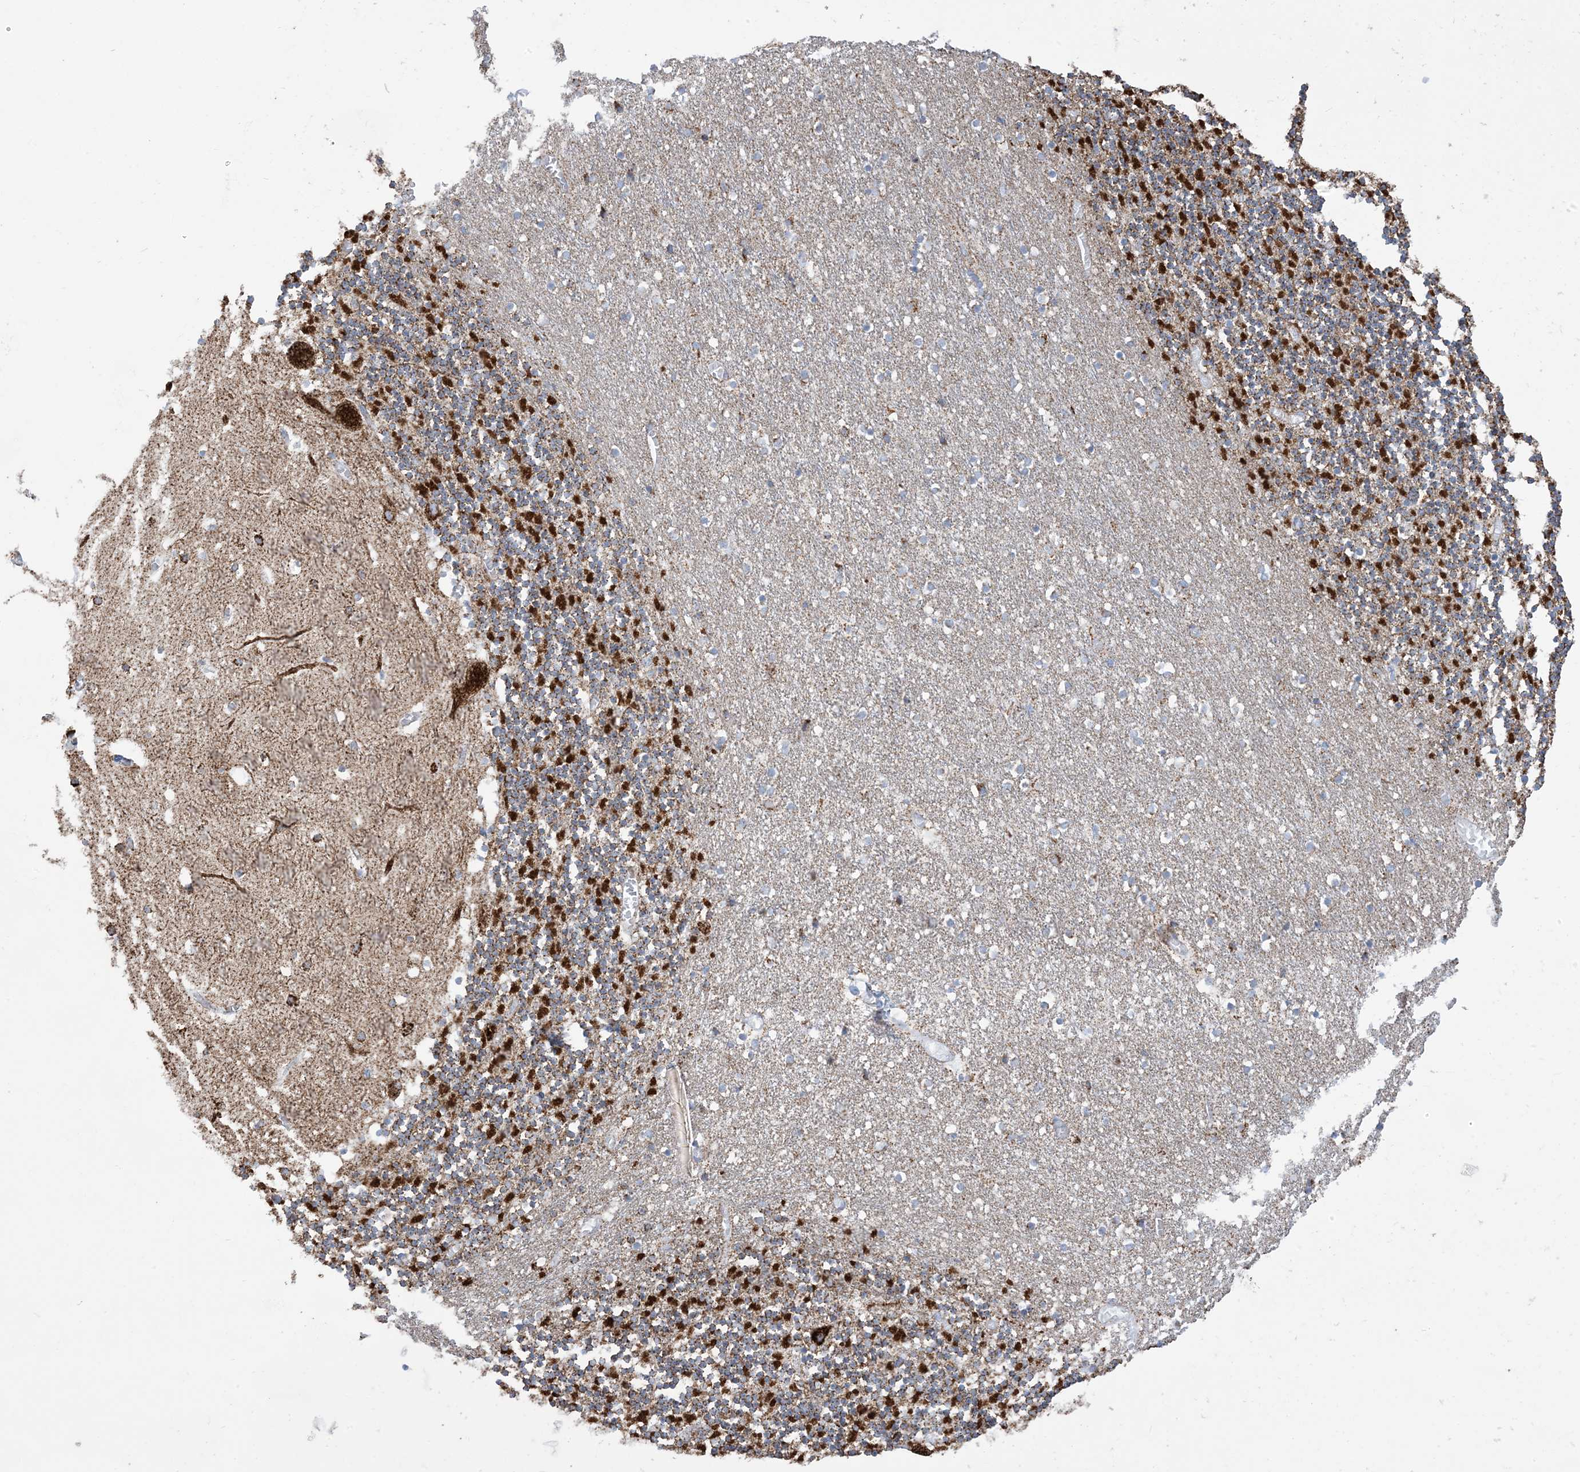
{"staining": {"intensity": "strong", "quantity": ">75%", "location": "cytoplasmic/membranous"}, "tissue": "cerebellum", "cell_type": "Cells in granular layer", "image_type": "normal", "snomed": [{"axis": "morphology", "description": "Normal tissue, NOS"}, {"axis": "topography", "description": "Cerebellum"}], "caption": "This is a photomicrograph of immunohistochemistry staining of benign cerebellum, which shows strong expression in the cytoplasmic/membranous of cells in granular layer.", "gene": "SAMM50", "patient": {"sex": "female", "age": 28}}